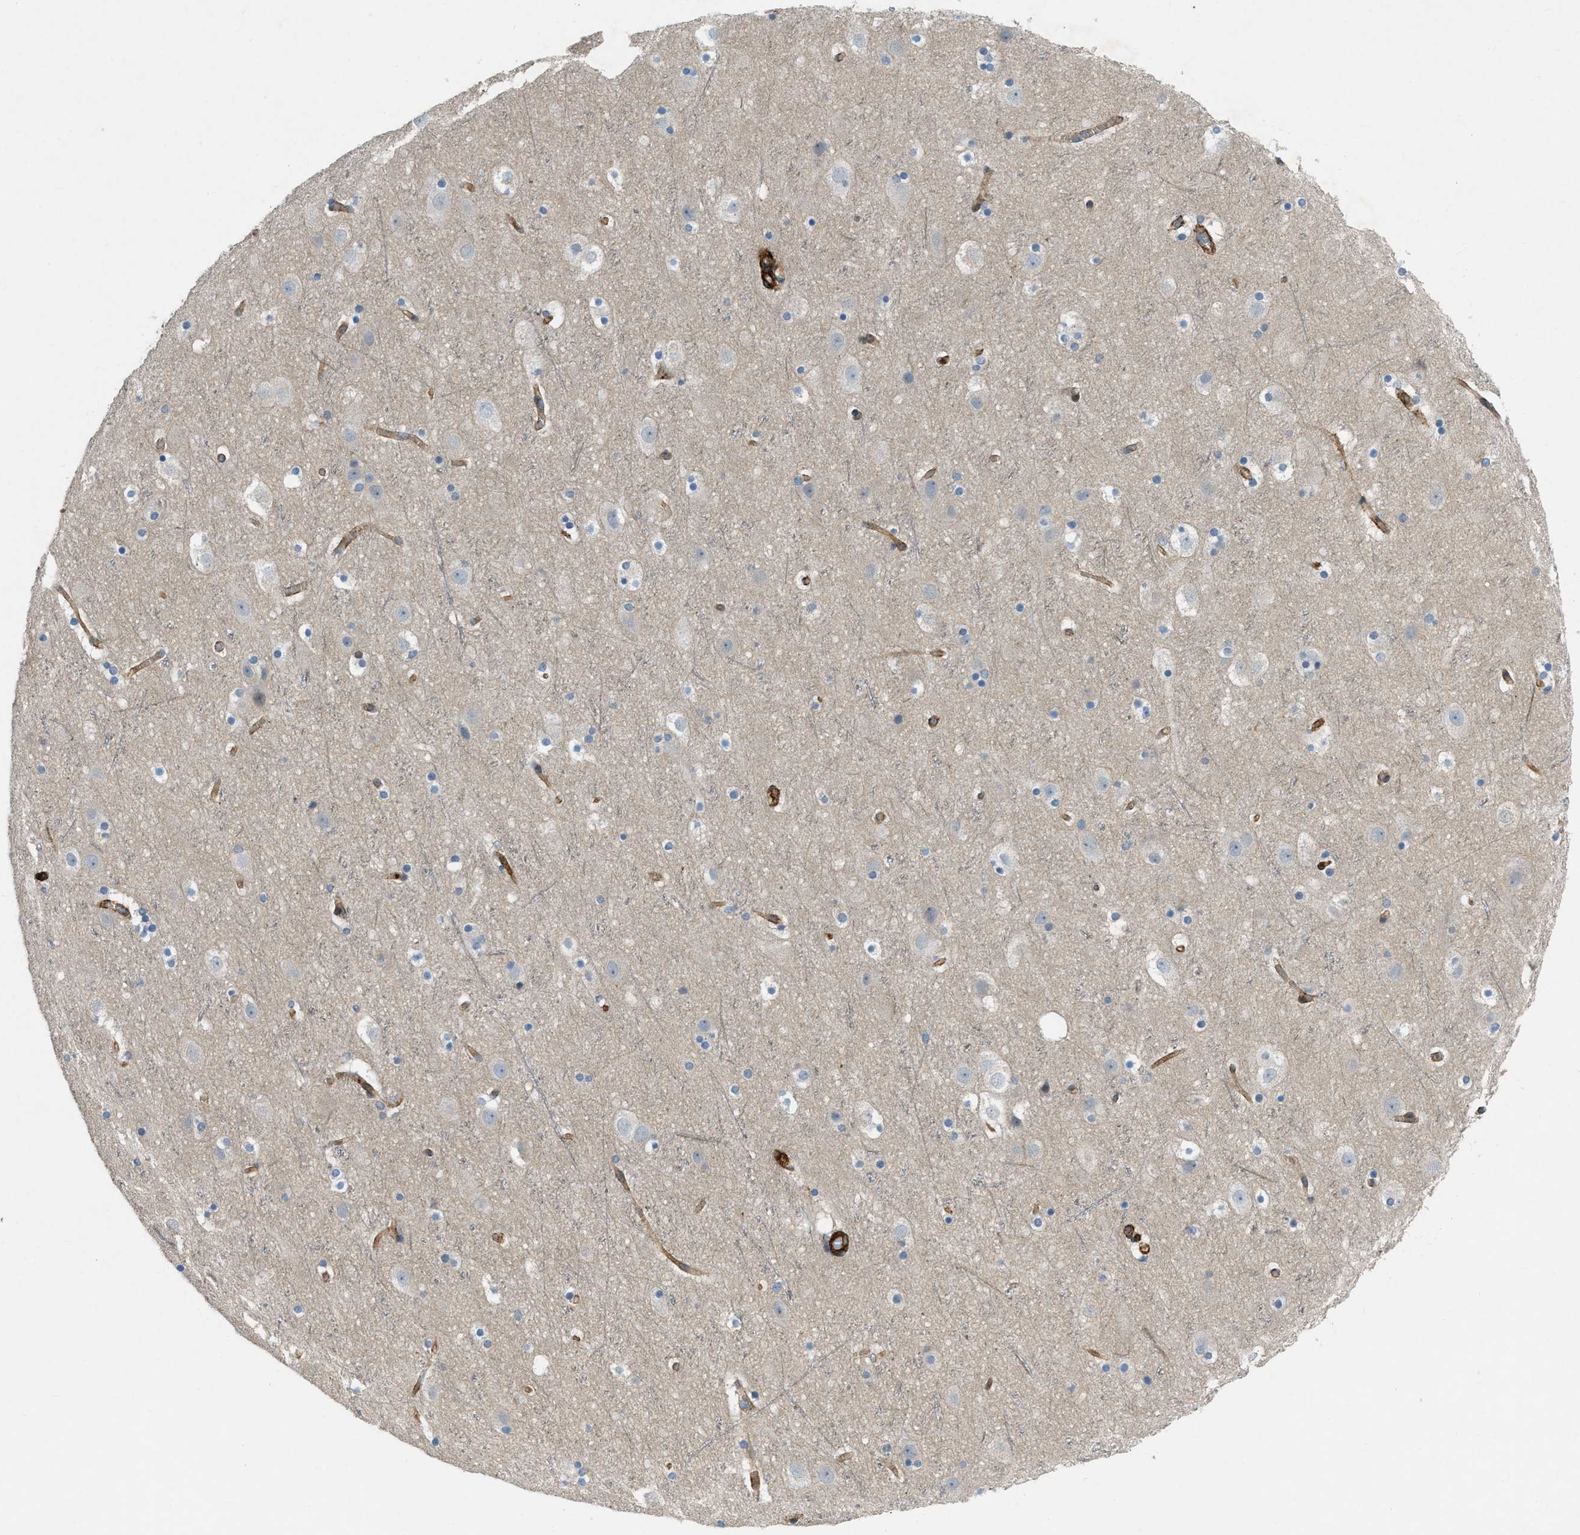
{"staining": {"intensity": "strong", "quantity": ">75%", "location": "cytoplasmic/membranous"}, "tissue": "cerebral cortex", "cell_type": "Endothelial cells", "image_type": "normal", "snomed": [{"axis": "morphology", "description": "Normal tissue, NOS"}, {"axis": "topography", "description": "Cerebral cortex"}], "caption": "Immunohistochemical staining of unremarkable human cerebral cortex demonstrates strong cytoplasmic/membranous protein expression in about >75% of endothelial cells. The protein is shown in brown color, while the nuclei are stained blue.", "gene": "NYNRIN", "patient": {"sex": "male", "age": 45}}